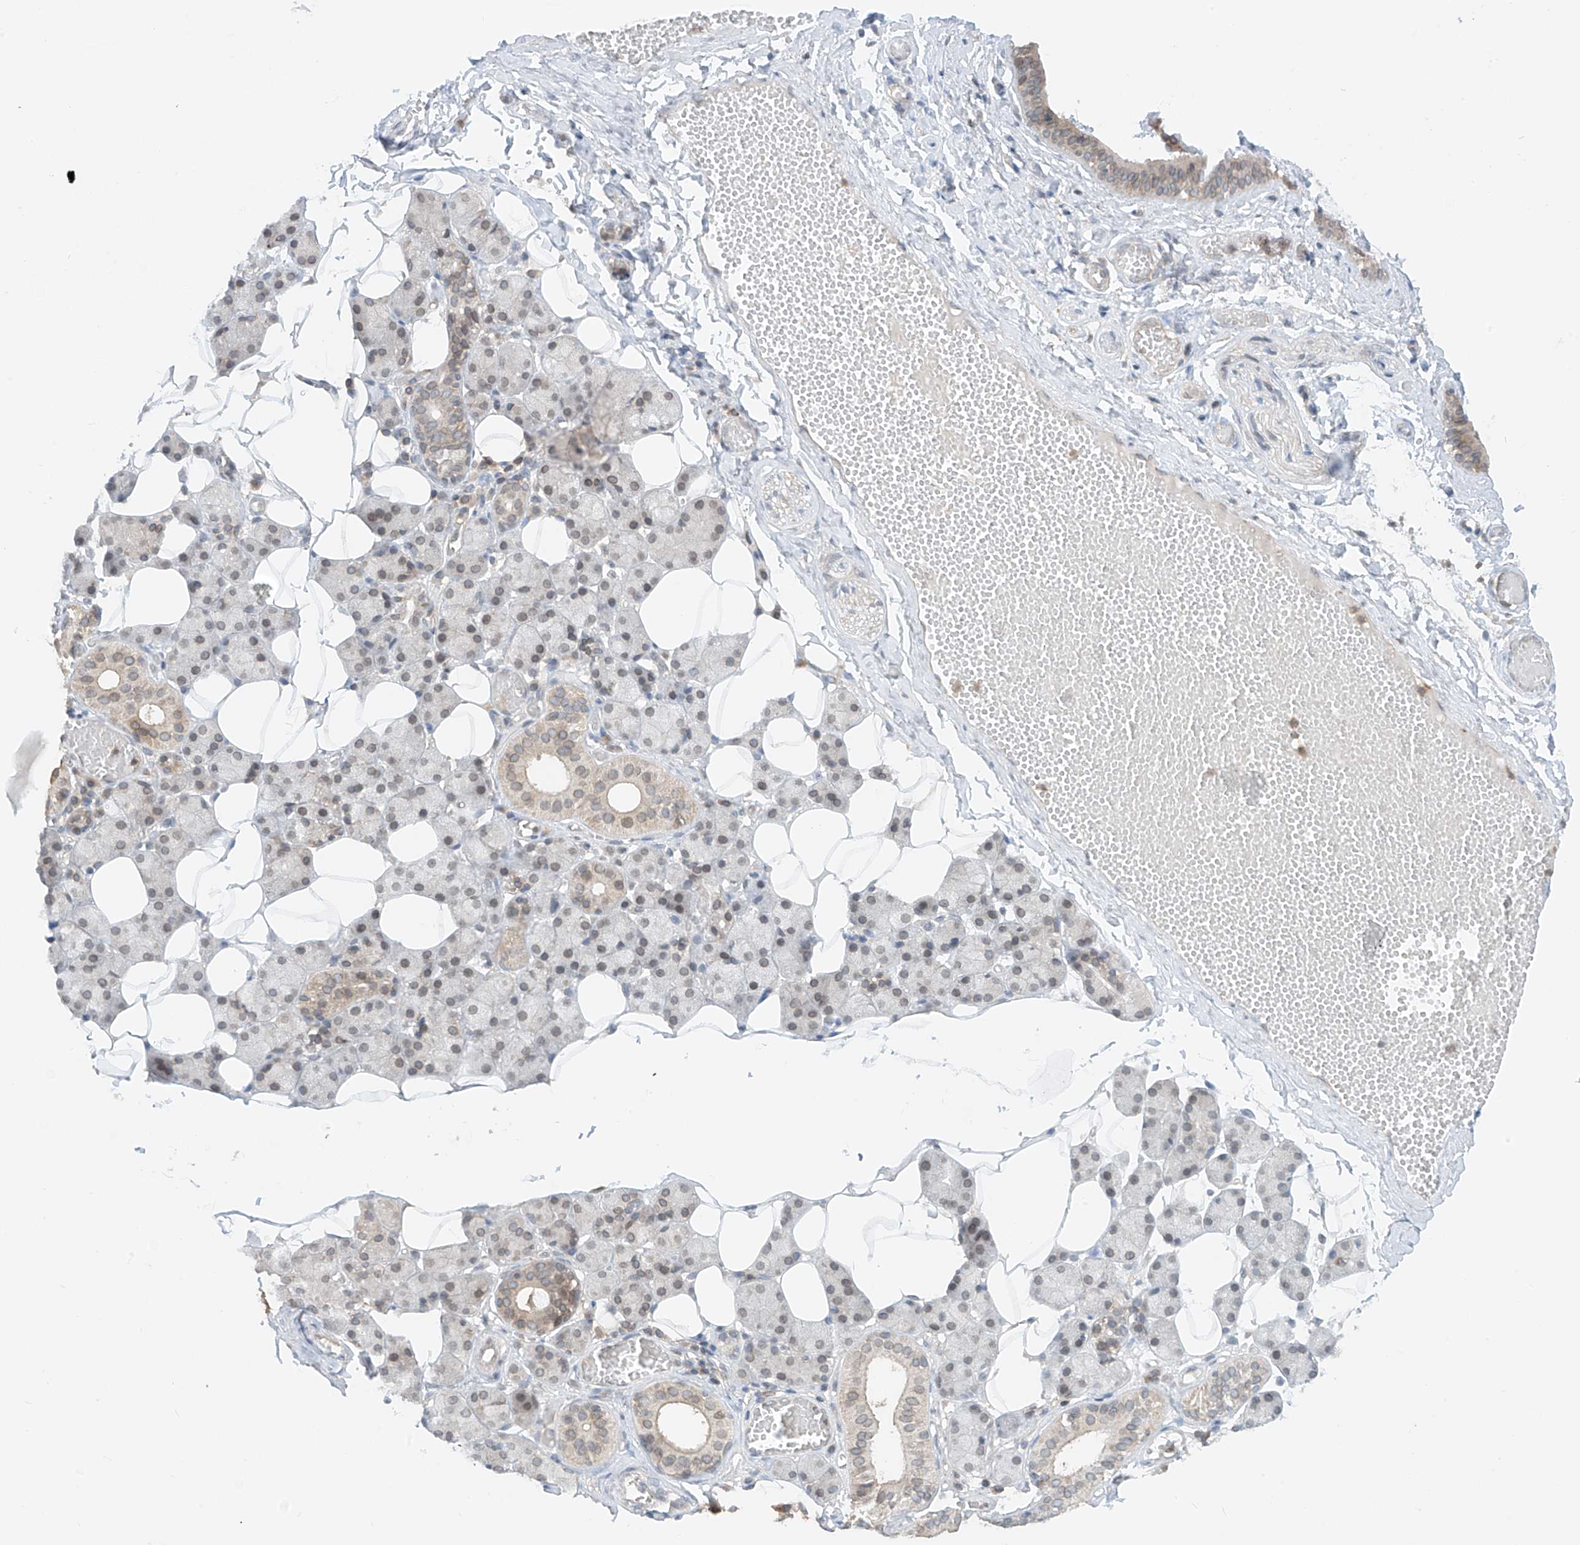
{"staining": {"intensity": "weak", "quantity": "<25%", "location": "cytoplasmic/membranous,nuclear"}, "tissue": "salivary gland", "cell_type": "Glandular cells", "image_type": "normal", "snomed": [{"axis": "morphology", "description": "Normal tissue, NOS"}, {"axis": "topography", "description": "Salivary gland"}], "caption": "High power microscopy micrograph of an IHC photomicrograph of unremarkable salivary gland, revealing no significant staining in glandular cells. The staining is performed using DAB (3,3'-diaminobenzidine) brown chromogen with nuclei counter-stained in using hematoxylin.", "gene": "AHCTF1", "patient": {"sex": "female", "age": 33}}